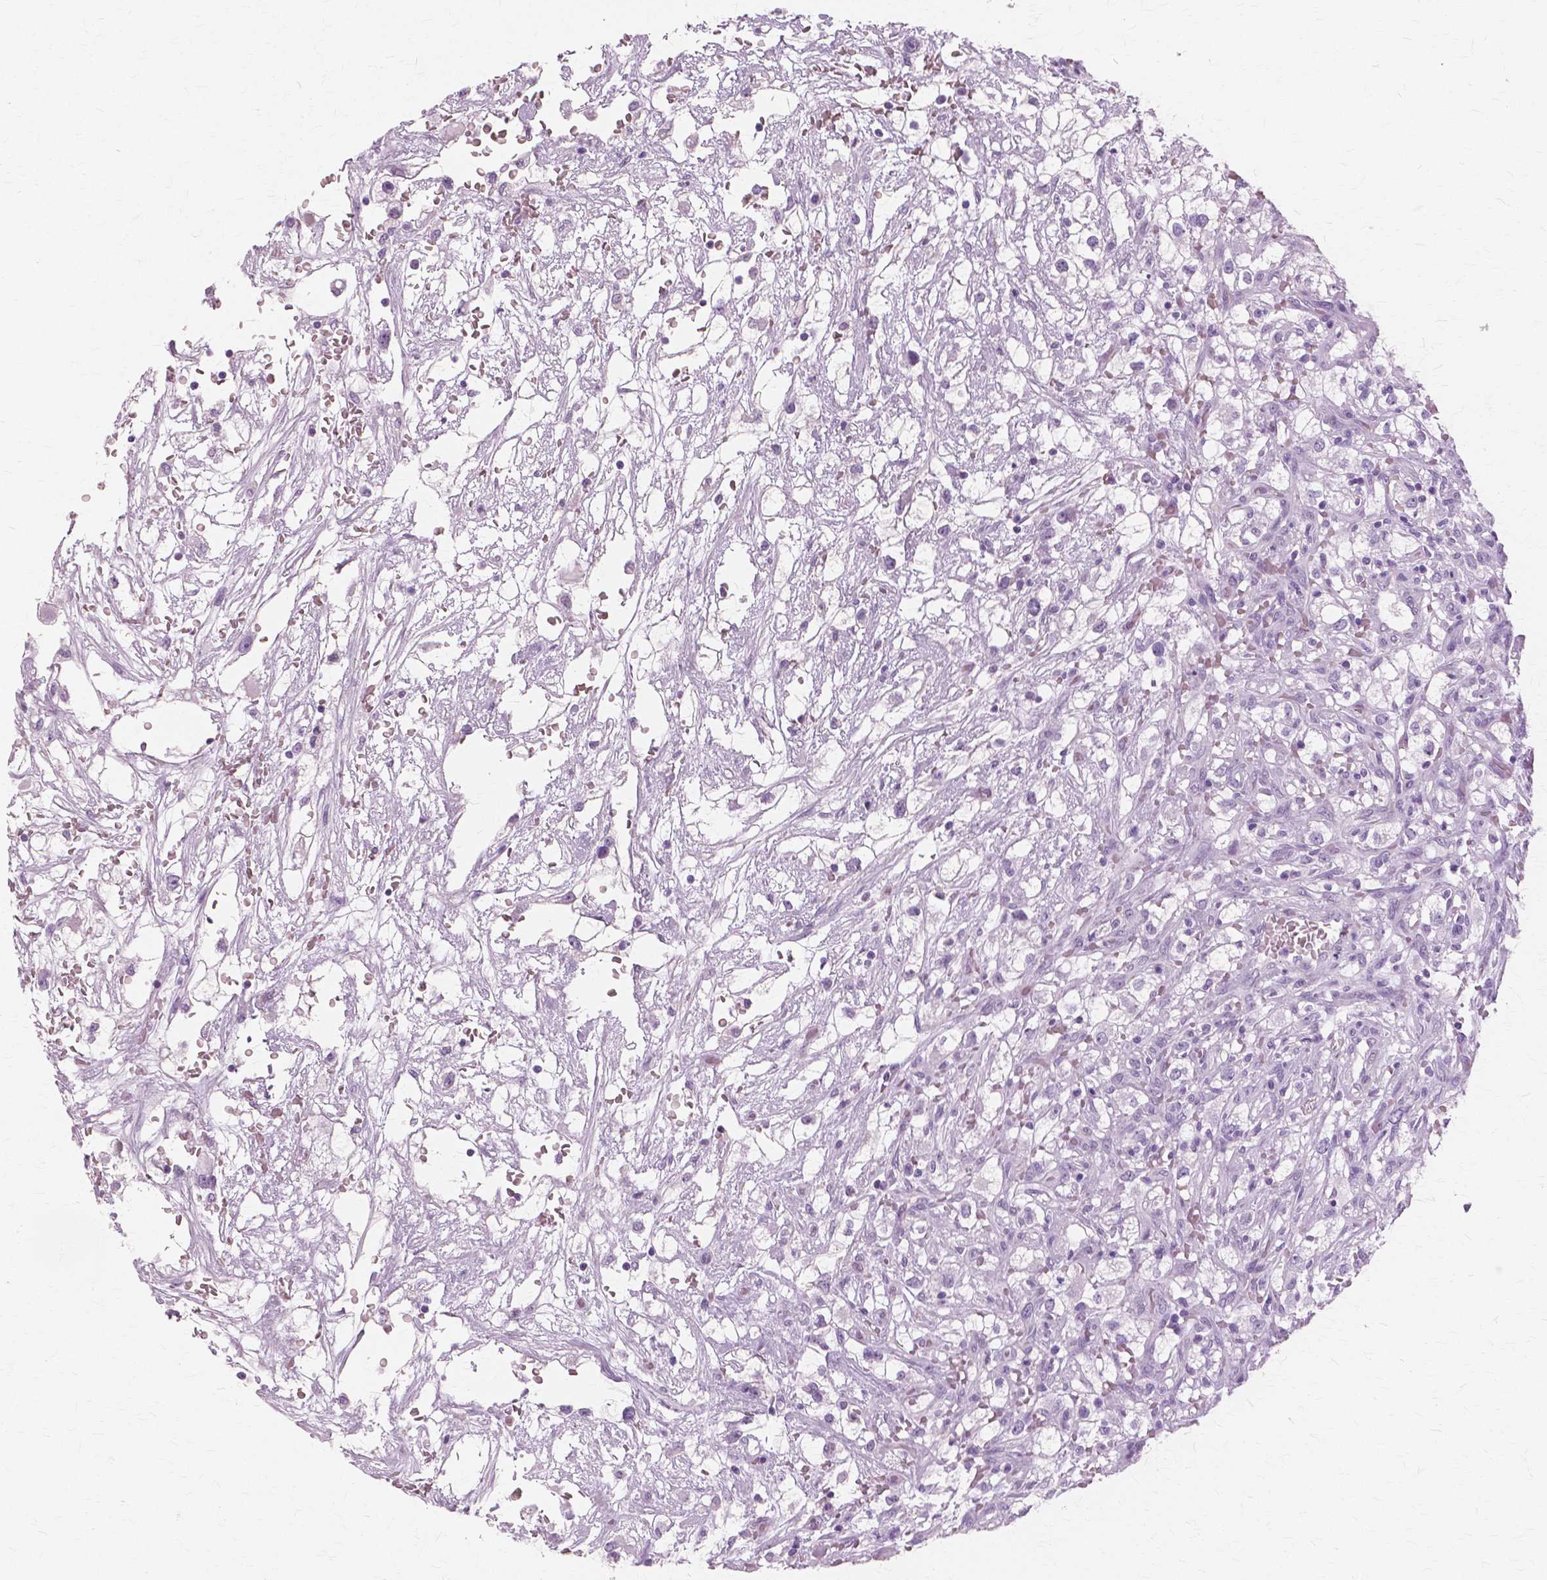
{"staining": {"intensity": "negative", "quantity": "none", "location": "none"}, "tissue": "renal cancer", "cell_type": "Tumor cells", "image_type": "cancer", "snomed": [{"axis": "morphology", "description": "Adenocarcinoma, NOS"}, {"axis": "topography", "description": "Kidney"}], "caption": "Image shows no protein staining in tumor cells of renal cancer tissue.", "gene": "SFTPD", "patient": {"sex": "male", "age": 59}}